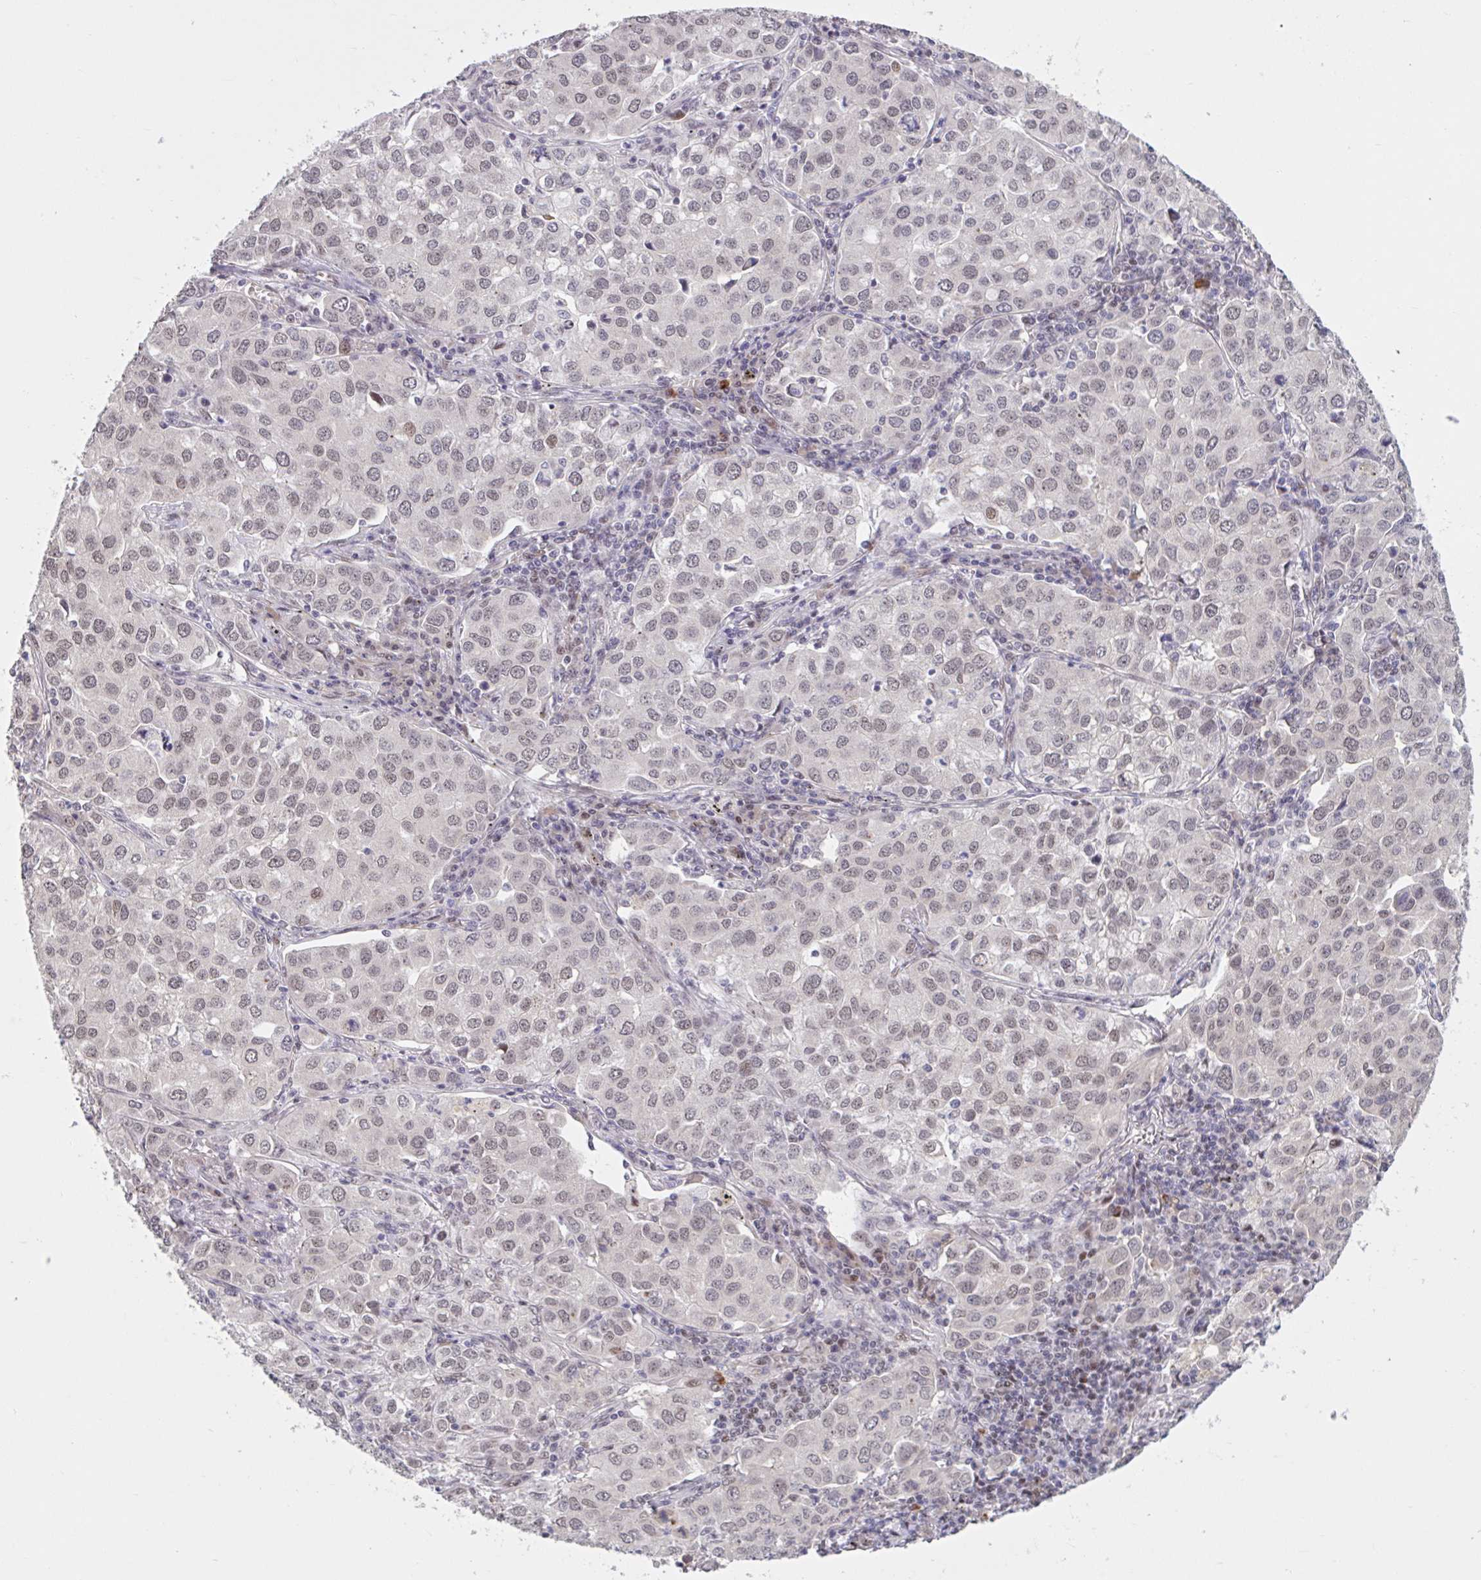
{"staining": {"intensity": "weak", "quantity": ">75%", "location": "nuclear"}, "tissue": "lung cancer", "cell_type": "Tumor cells", "image_type": "cancer", "snomed": [{"axis": "morphology", "description": "Adenocarcinoma, NOS"}, {"axis": "morphology", "description": "Adenocarcinoma, metastatic, NOS"}, {"axis": "topography", "description": "Lymph node"}, {"axis": "topography", "description": "Lung"}], "caption": "Human lung cancer (adenocarcinoma) stained with a protein marker demonstrates weak staining in tumor cells.", "gene": "ZNF414", "patient": {"sex": "female", "age": 65}}